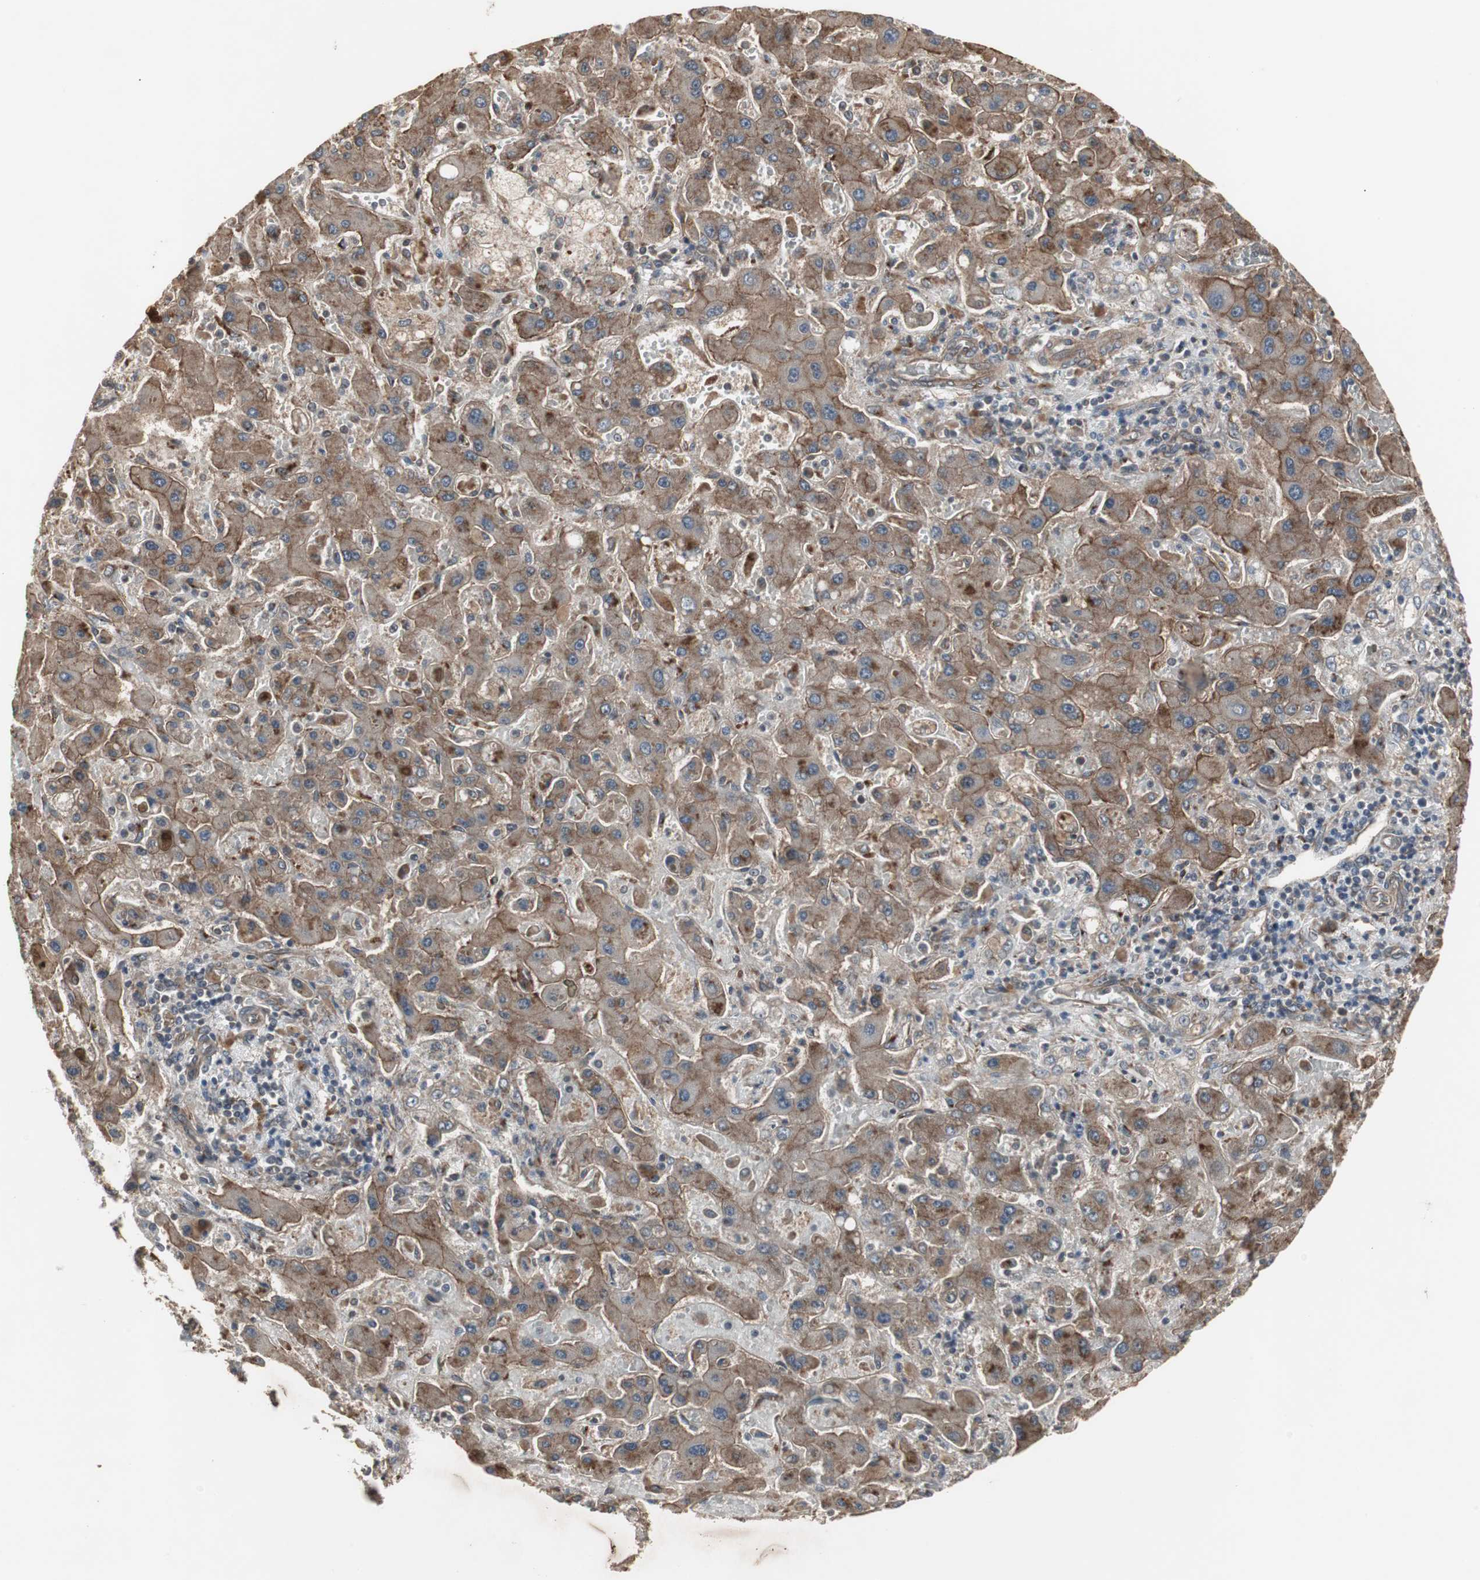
{"staining": {"intensity": "moderate", "quantity": ">75%", "location": "cytoplasmic/membranous"}, "tissue": "liver cancer", "cell_type": "Tumor cells", "image_type": "cancer", "snomed": [{"axis": "morphology", "description": "Cholangiocarcinoma"}, {"axis": "topography", "description": "Liver"}], "caption": "The histopathology image demonstrates immunohistochemical staining of liver cancer (cholangiocarcinoma). There is moderate cytoplasmic/membranous positivity is identified in about >75% of tumor cells.", "gene": "ATP2B2", "patient": {"sex": "male", "age": 50}}